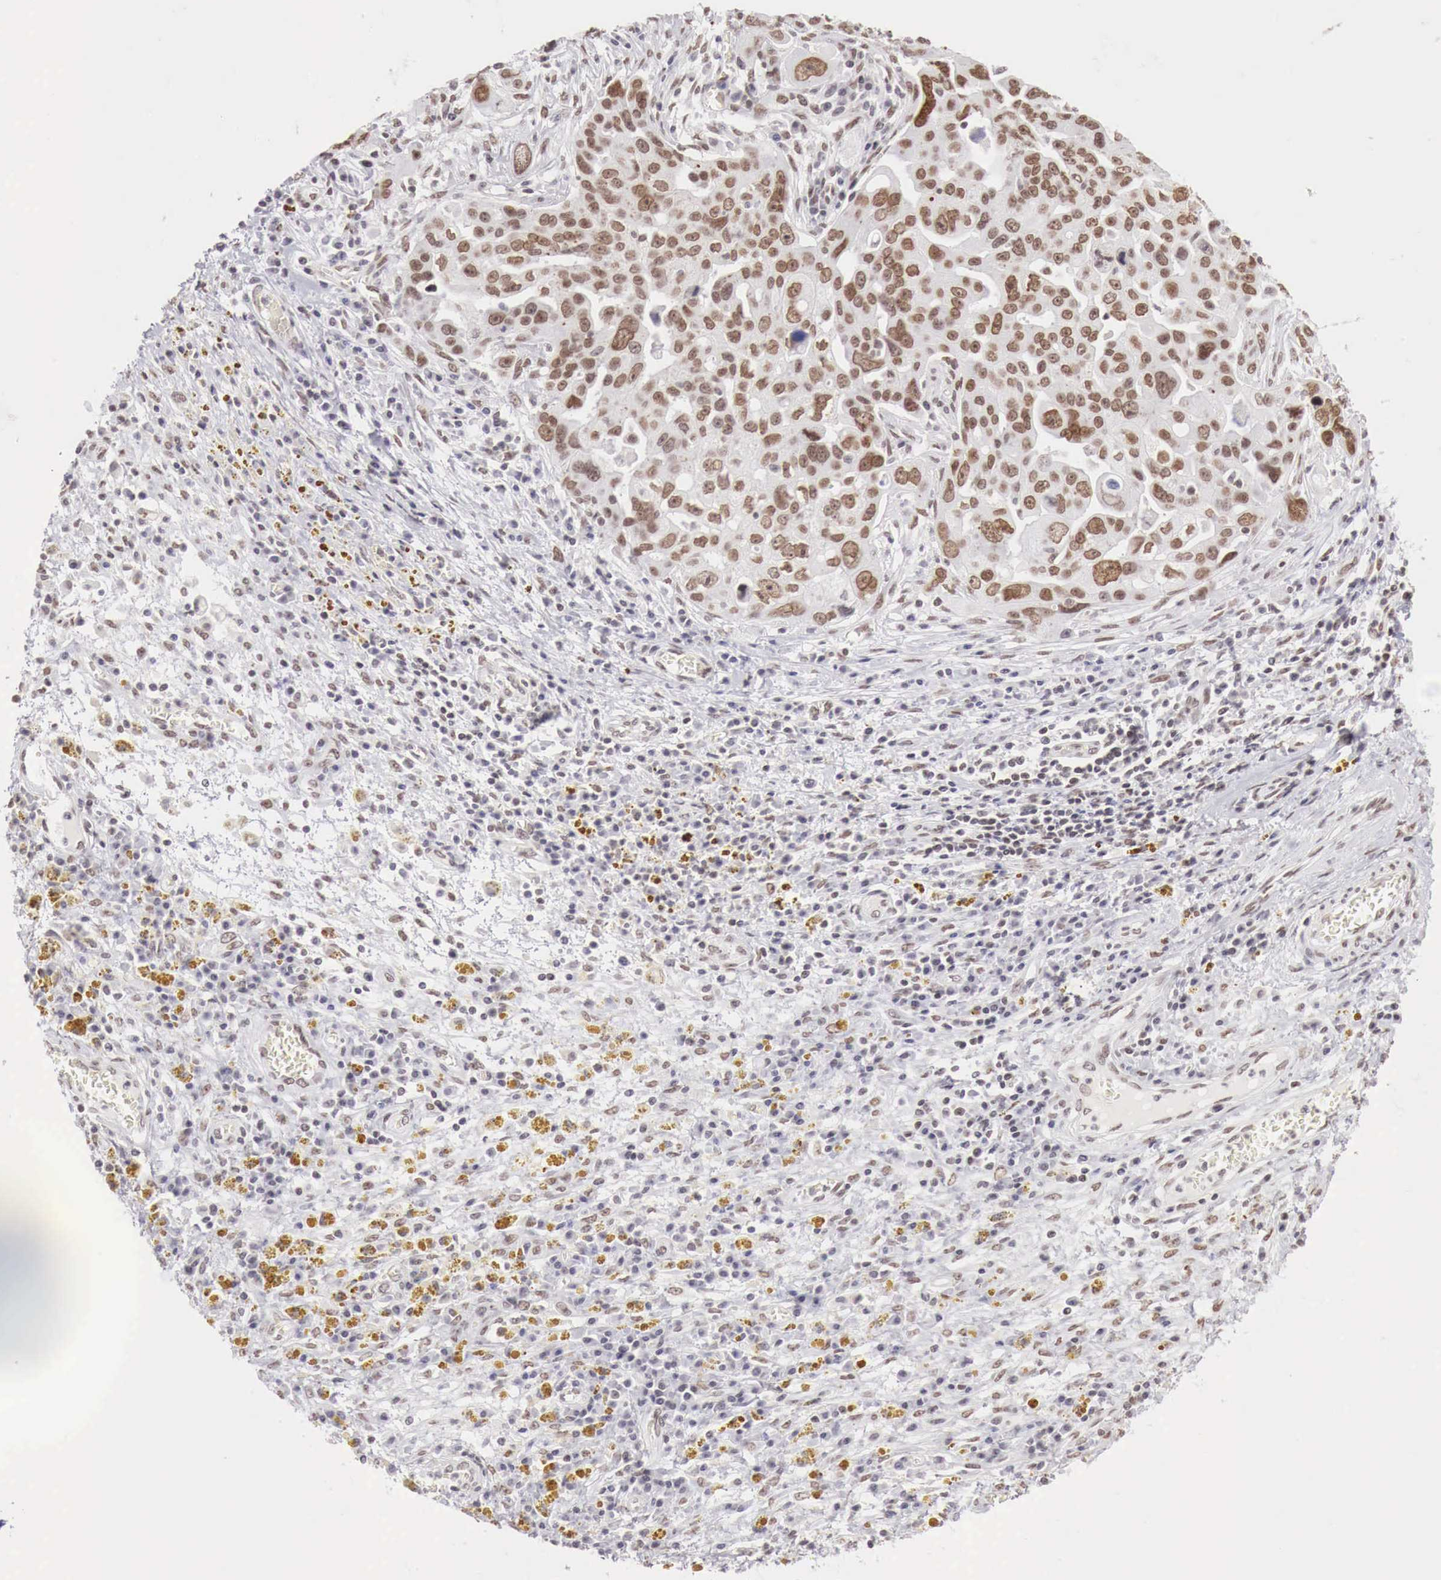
{"staining": {"intensity": "moderate", "quantity": ">75%", "location": "nuclear"}, "tissue": "ovarian cancer", "cell_type": "Tumor cells", "image_type": "cancer", "snomed": [{"axis": "morphology", "description": "Carcinoma, endometroid"}, {"axis": "topography", "description": "Ovary"}], "caption": "A photomicrograph of endometroid carcinoma (ovarian) stained for a protein shows moderate nuclear brown staining in tumor cells. (DAB (3,3'-diaminobenzidine) = brown stain, brightfield microscopy at high magnification).", "gene": "PHF14", "patient": {"sex": "female", "age": 75}}